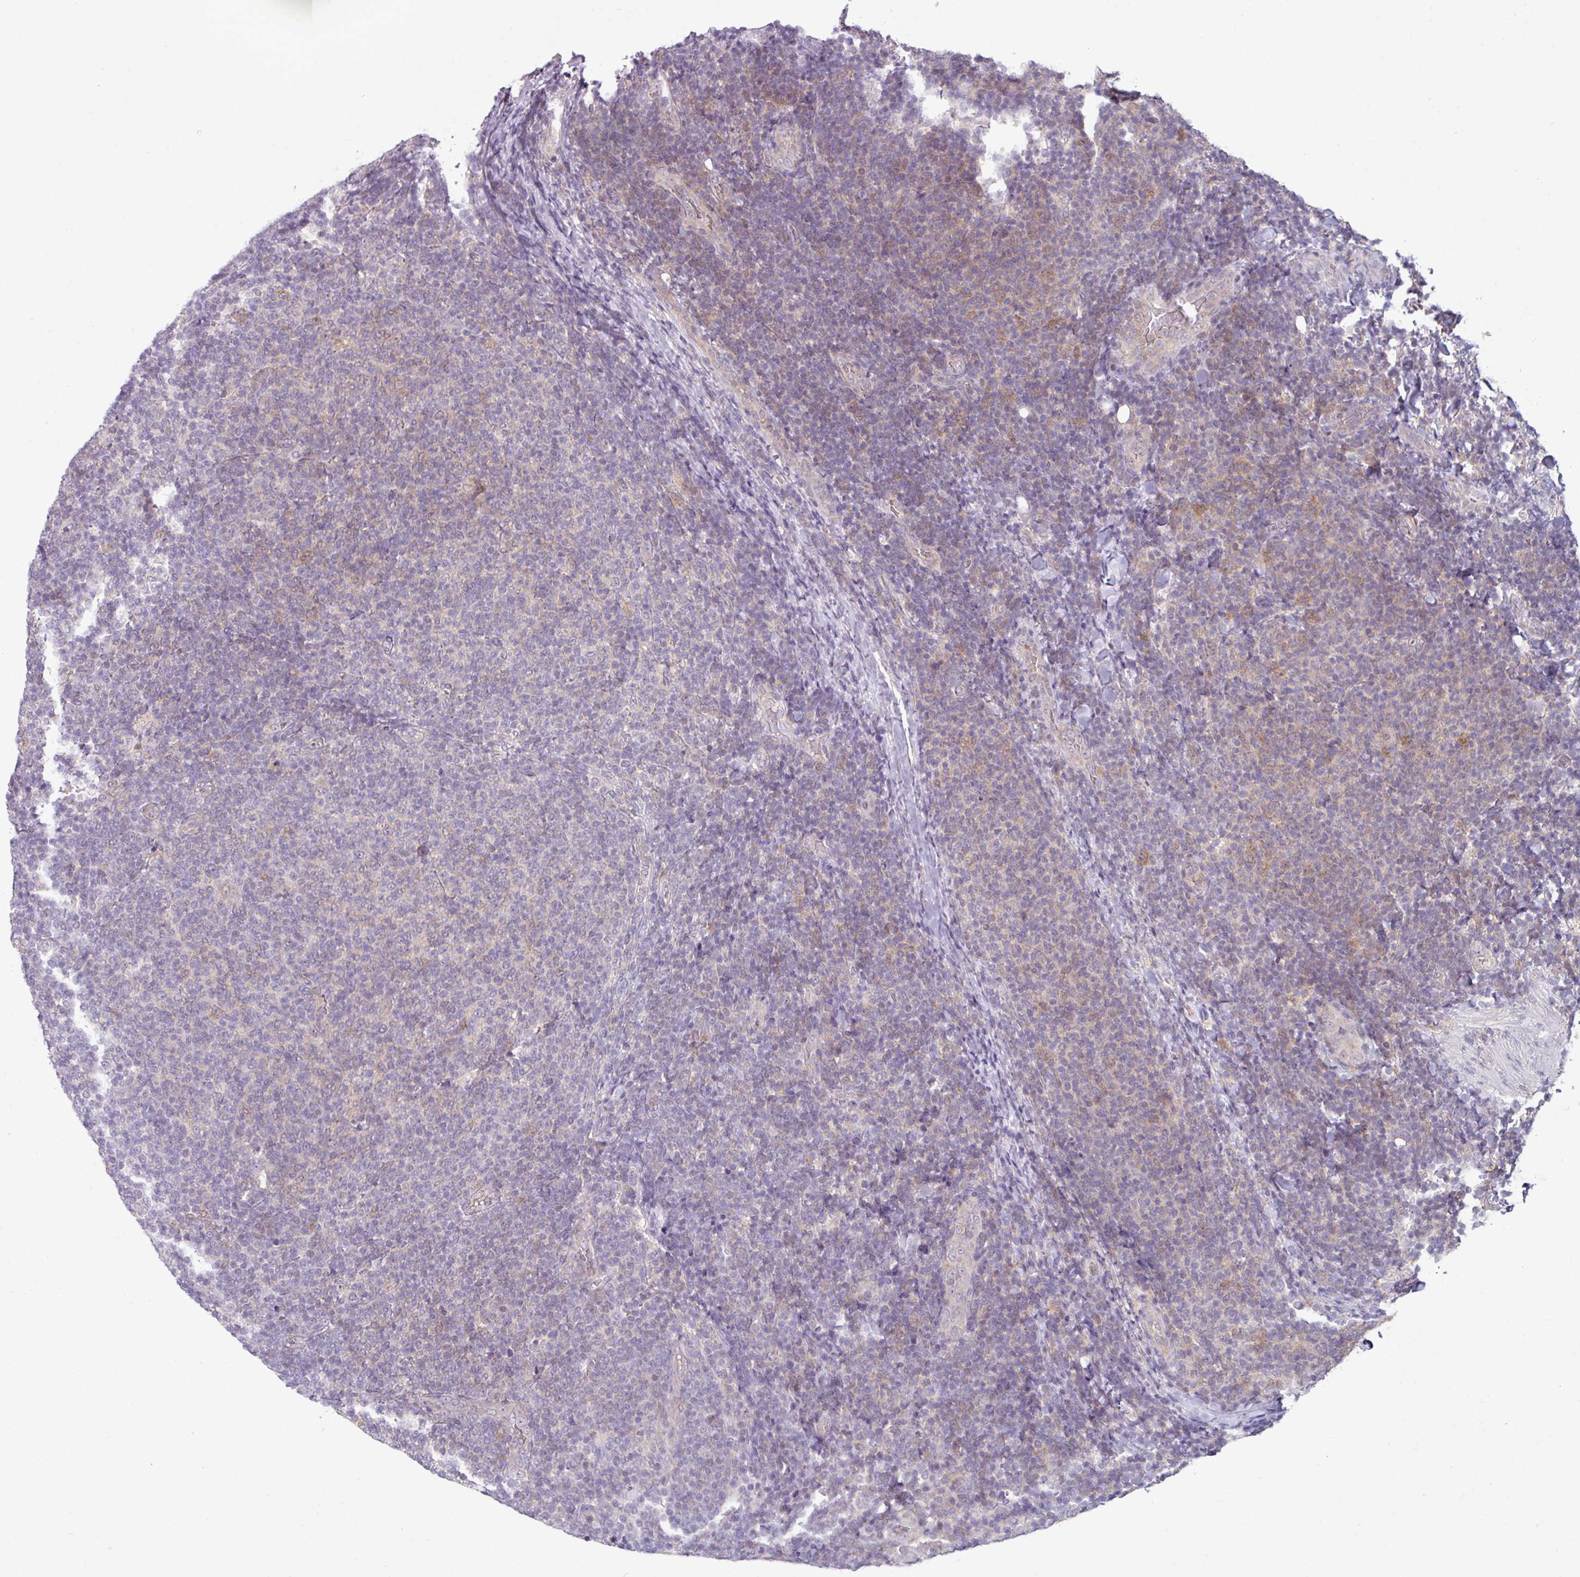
{"staining": {"intensity": "moderate", "quantity": "<25%", "location": "cytoplasmic/membranous"}, "tissue": "lymphoma", "cell_type": "Tumor cells", "image_type": "cancer", "snomed": [{"axis": "morphology", "description": "Malignant lymphoma, non-Hodgkin's type, Low grade"}, {"axis": "topography", "description": "Lymph node"}], "caption": "Protein analysis of malignant lymphoma, non-Hodgkin's type (low-grade) tissue exhibits moderate cytoplasmic/membranous staining in about <25% of tumor cells.", "gene": "TTLL12", "patient": {"sex": "male", "age": 66}}